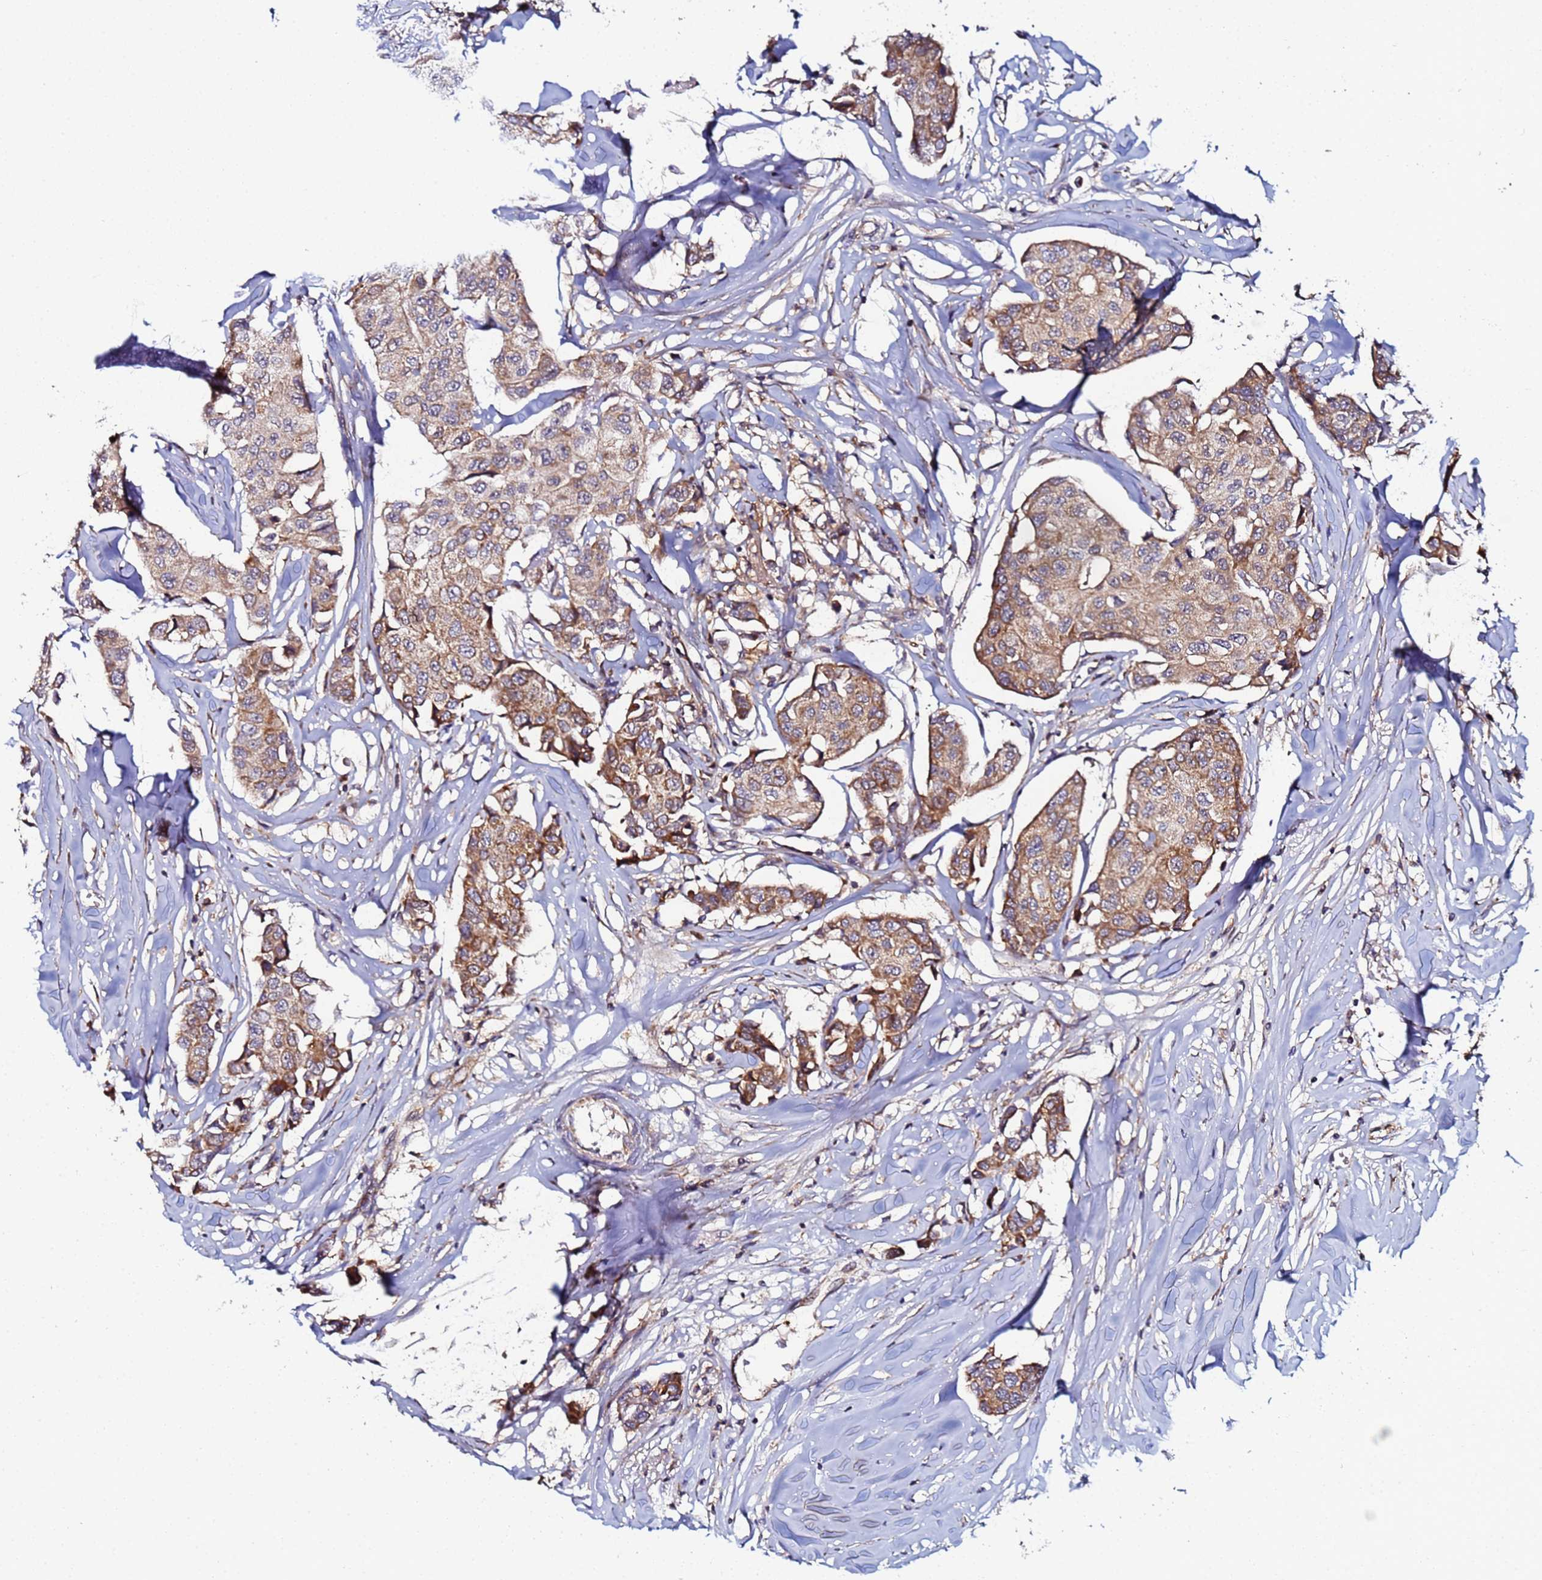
{"staining": {"intensity": "moderate", "quantity": ">75%", "location": "cytoplasmic/membranous"}, "tissue": "breast cancer", "cell_type": "Tumor cells", "image_type": "cancer", "snomed": [{"axis": "morphology", "description": "Duct carcinoma"}, {"axis": "topography", "description": "Breast"}], "caption": "This image displays breast cancer stained with immunohistochemistry to label a protein in brown. The cytoplasmic/membranous of tumor cells show moderate positivity for the protein. Nuclei are counter-stained blue.", "gene": "CCDC127", "patient": {"sex": "female", "age": 80}}